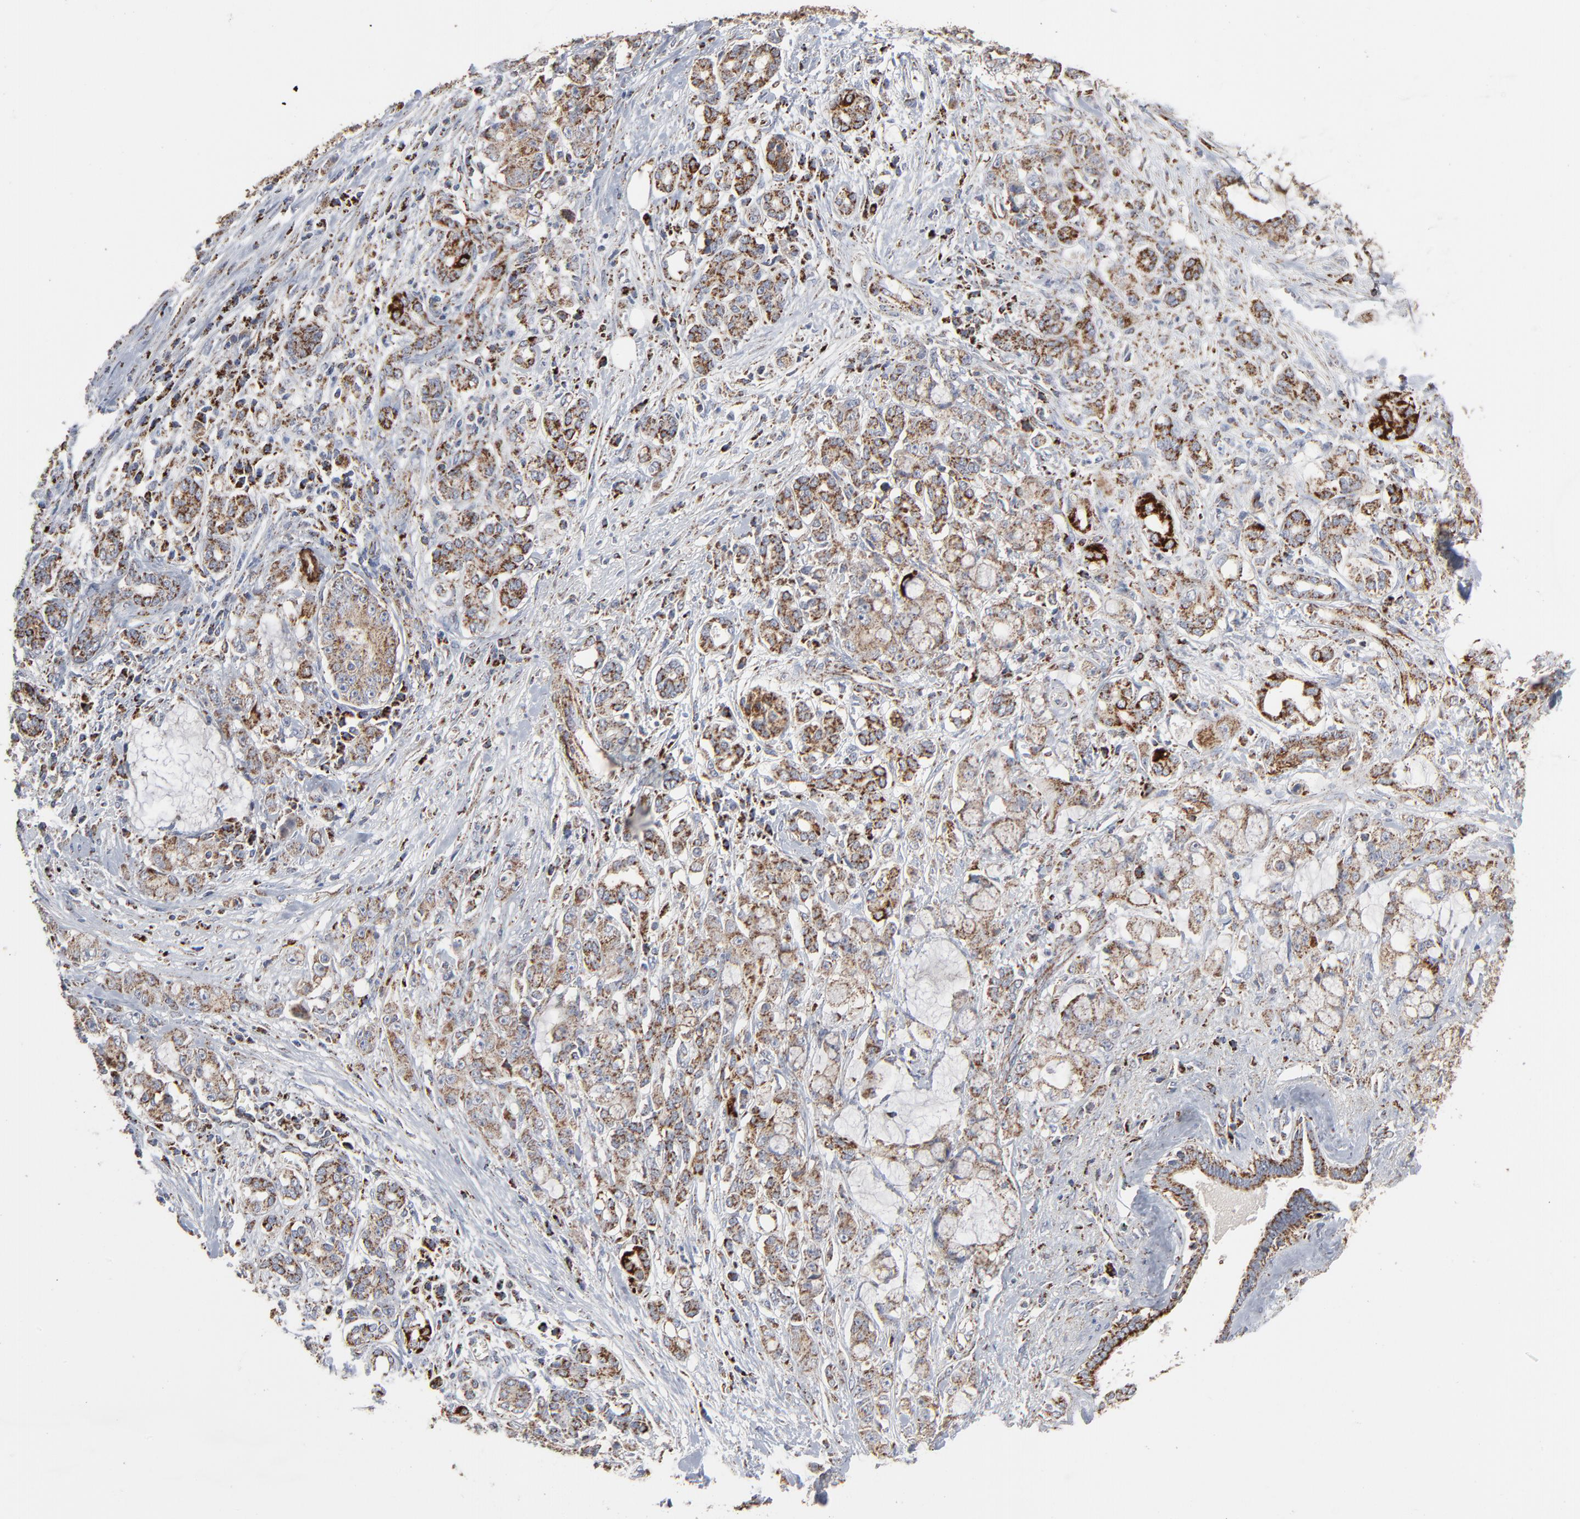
{"staining": {"intensity": "moderate", "quantity": ">75%", "location": "cytoplasmic/membranous"}, "tissue": "pancreatic cancer", "cell_type": "Tumor cells", "image_type": "cancer", "snomed": [{"axis": "morphology", "description": "Adenocarcinoma, NOS"}, {"axis": "topography", "description": "Pancreas"}], "caption": "The histopathology image displays a brown stain indicating the presence of a protein in the cytoplasmic/membranous of tumor cells in pancreatic cancer (adenocarcinoma).", "gene": "UQCRC1", "patient": {"sex": "female", "age": 73}}